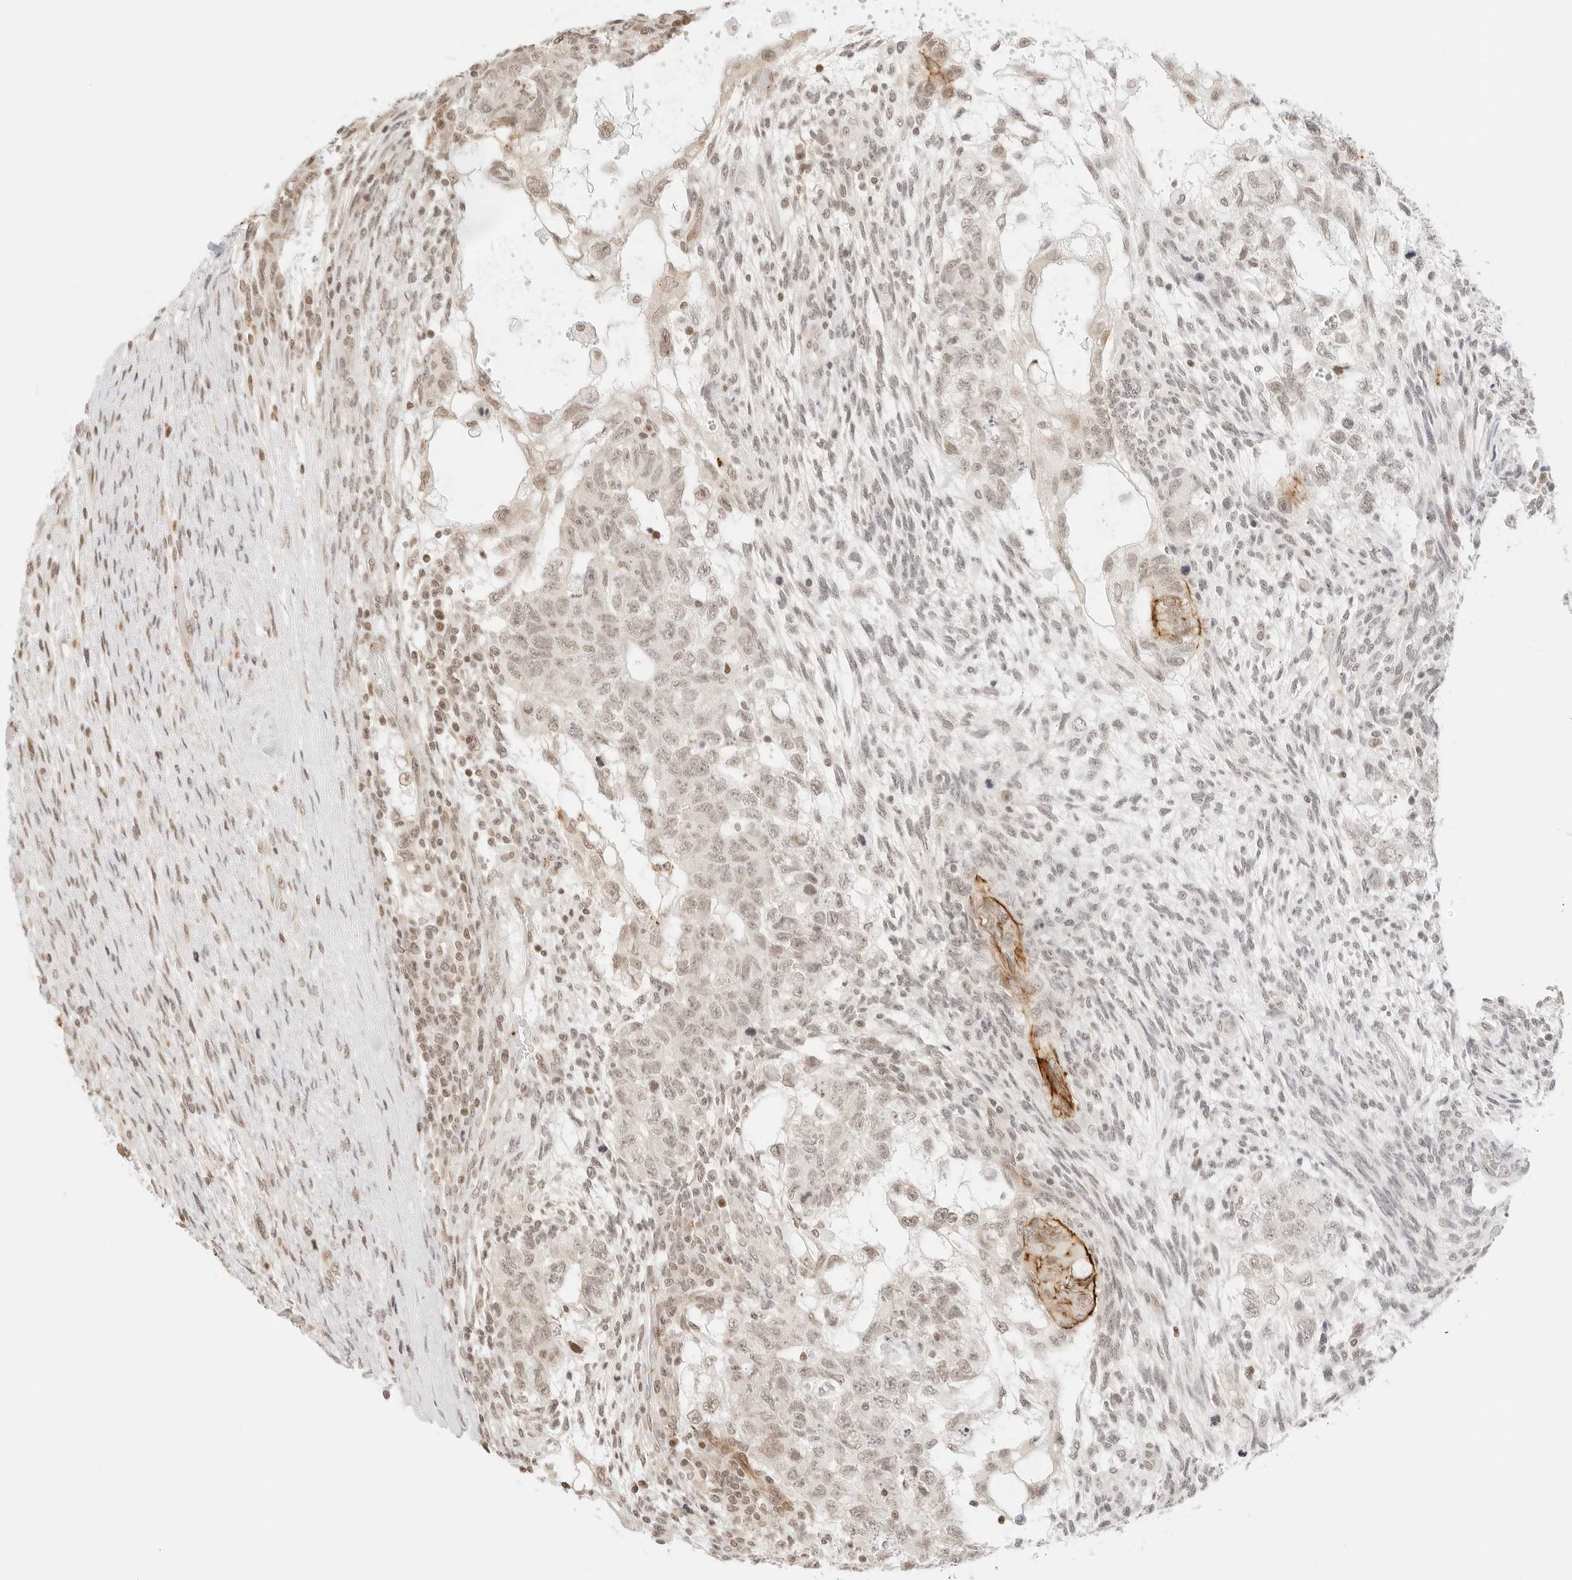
{"staining": {"intensity": "weak", "quantity": ">75%", "location": "nuclear"}, "tissue": "testis cancer", "cell_type": "Tumor cells", "image_type": "cancer", "snomed": [{"axis": "morphology", "description": "Normal tissue, NOS"}, {"axis": "morphology", "description": "Carcinoma, Embryonal, NOS"}, {"axis": "topography", "description": "Testis"}], "caption": "IHC staining of testis embryonal carcinoma, which exhibits low levels of weak nuclear expression in approximately >75% of tumor cells indicating weak nuclear protein staining. The staining was performed using DAB (brown) for protein detection and nuclei were counterstained in hematoxylin (blue).", "gene": "GNAS", "patient": {"sex": "male", "age": 36}}